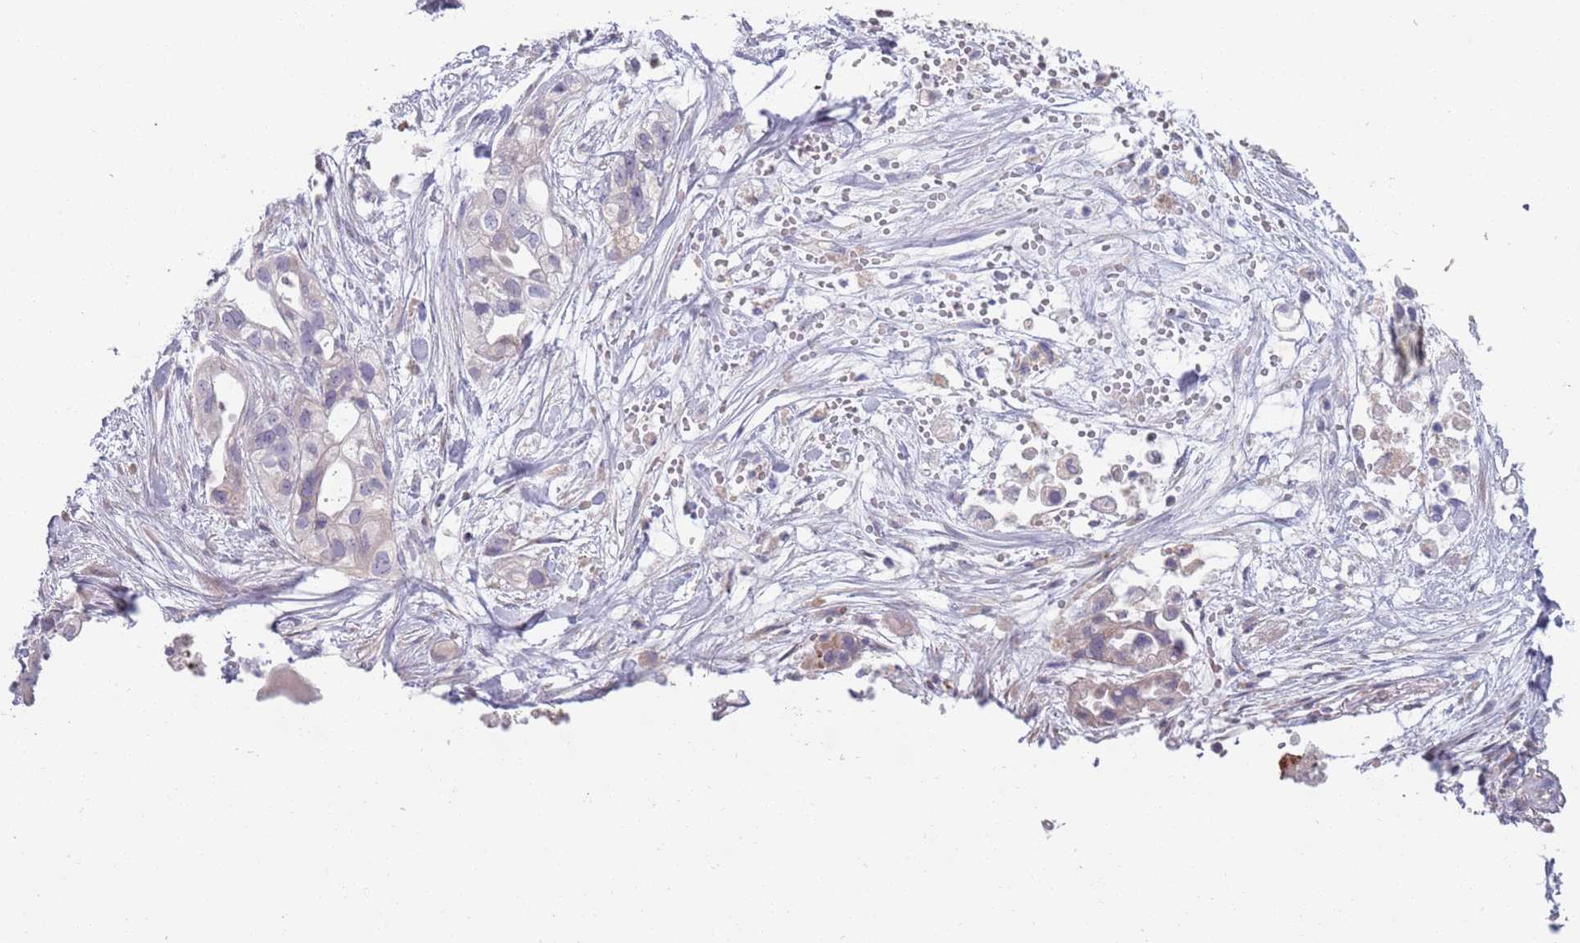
{"staining": {"intensity": "negative", "quantity": "none", "location": "none"}, "tissue": "pancreatic cancer", "cell_type": "Tumor cells", "image_type": "cancer", "snomed": [{"axis": "morphology", "description": "Adenocarcinoma, NOS"}, {"axis": "topography", "description": "Pancreas"}], "caption": "Micrograph shows no protein staining in tumor cells of pancreatic adenocarcinoma tissue.", "gene": "LTB", "patient": {"sex": "male", "age": 44}}